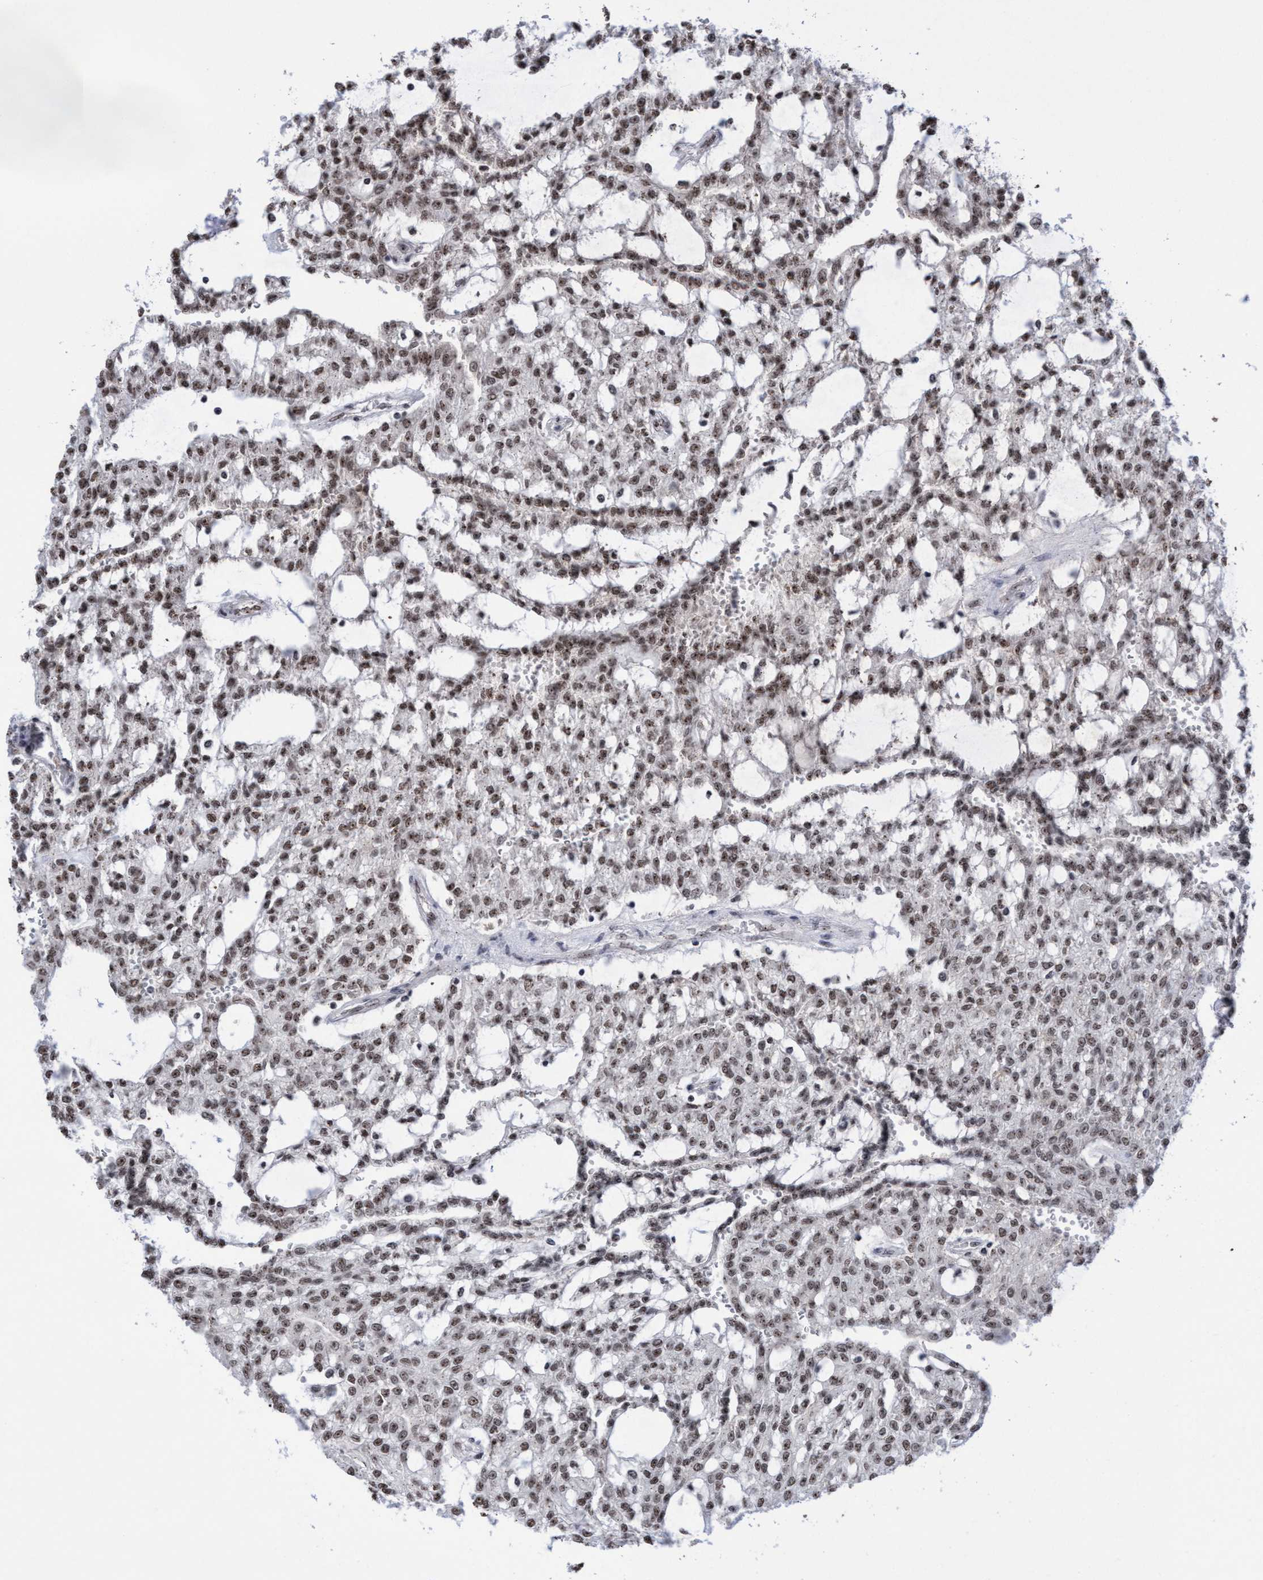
{"staining": {"intensity": "moderate", "quantity": ">75%", "location": "nuclear"}, "tissue": "renal cancer", "cell_type": "Tumor cells", "image_type": "cancer", "snomed": [{"axis": "morphology", "description": "Adenocarcinoma, NOS"}, {"axis": "topography", "description": "Kidney"}], "caption": "Adenocarcinoma (renal) stained for a protein (brown) shows moderate nuclear positive staining in about >75% of tumor cells.", "gene": "EFCAB10", "patient": {"sex": "male", "age": 63}}